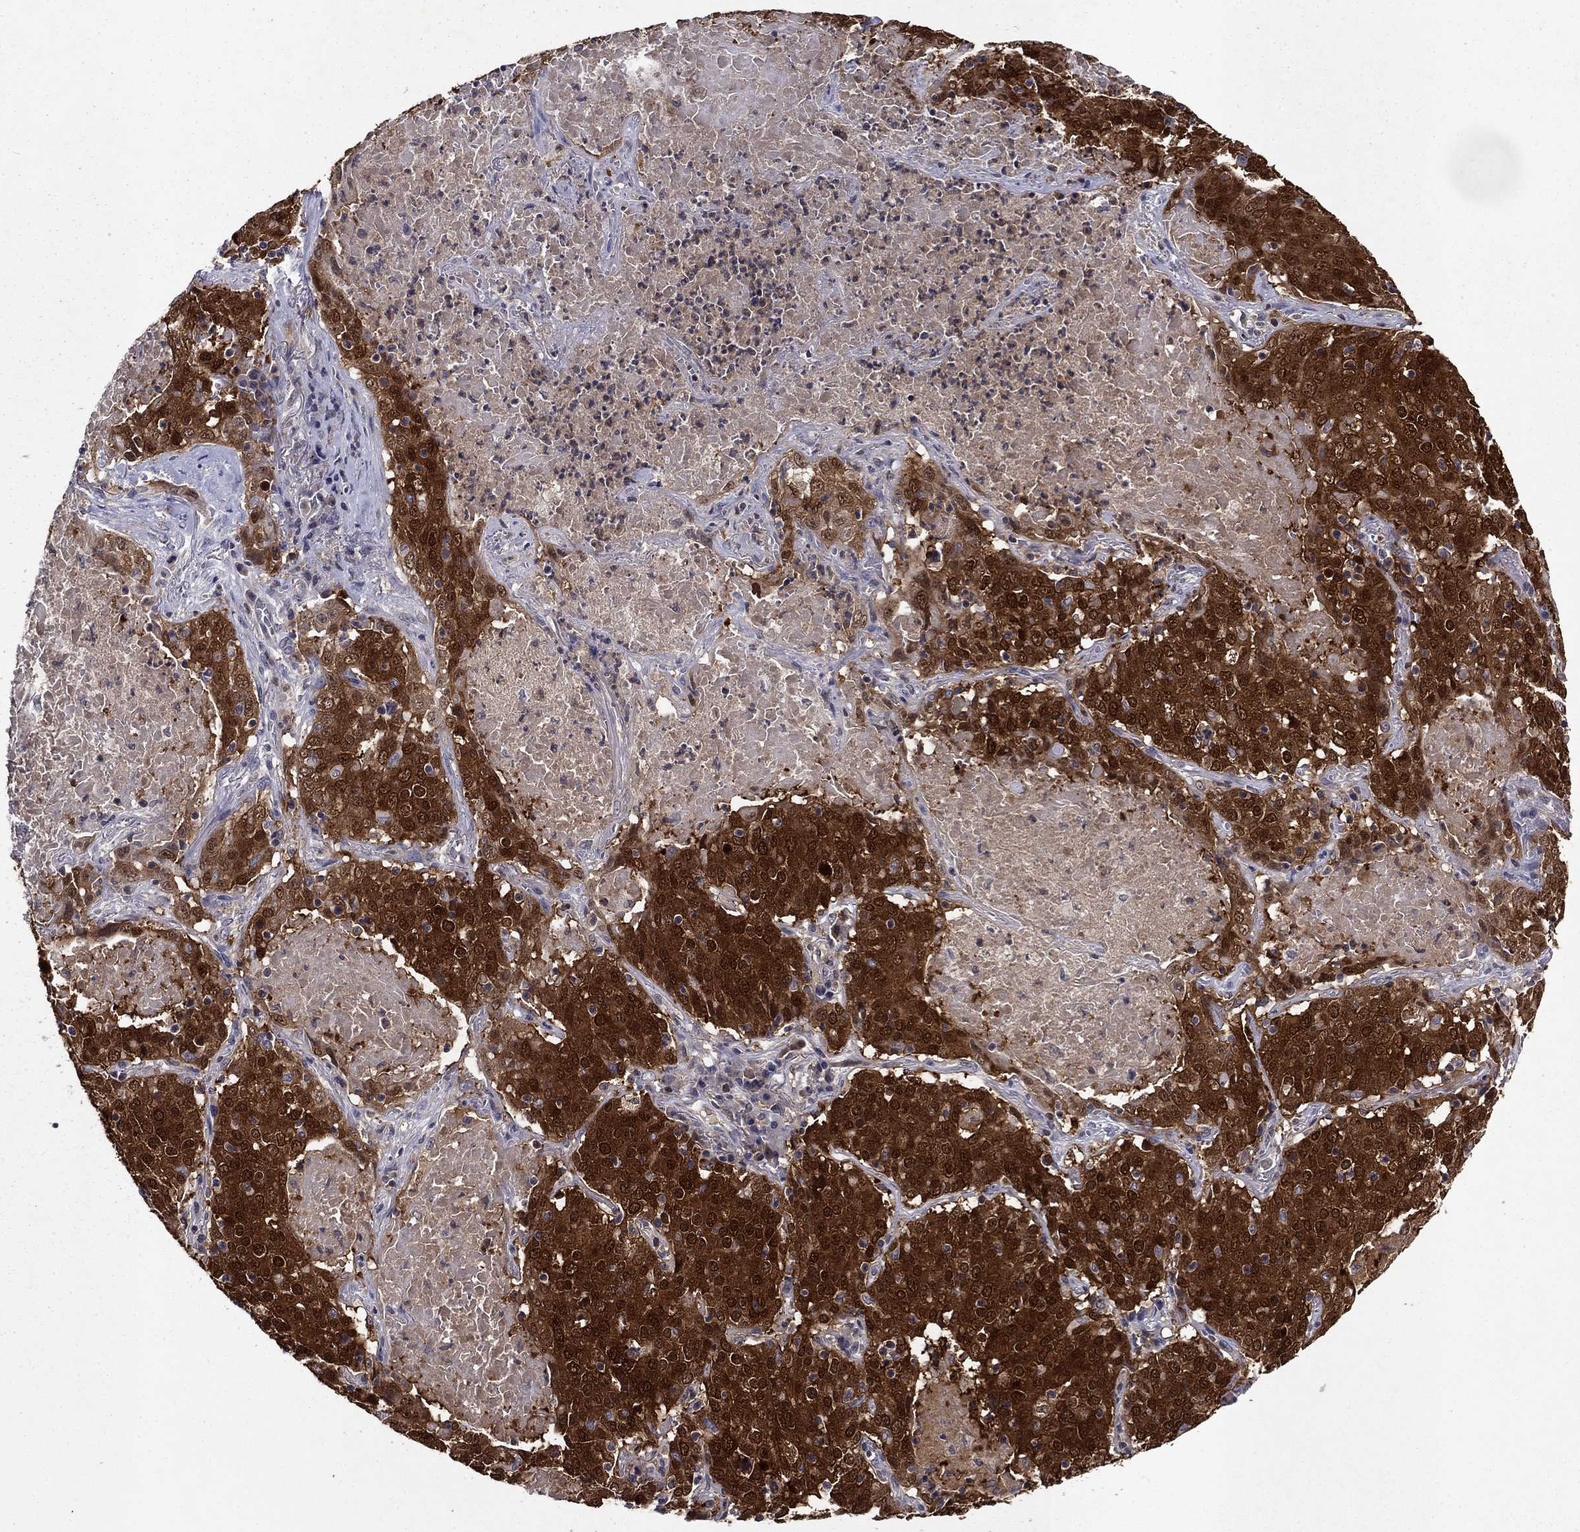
{"staining": {"intensity": "strong", "quantity": ">75%", "location": "cytoplasmic/membranous"}, "tissue": "lung cancer", "cell_type": "Tumor cells", "image_type": "cancer", "snomed": [{"axis": "morphology", "description": "Squamous cell carcinoma, NOS"}, {"axis": "topography", "description": "Lung"}], "caption": "The immunohistochemical stain highlights strong cytoplasmic/membranous positivity in tumor cells of lung cancer (squamous cell carcinoma) tissue.", "gene": "GLTP", "patient": {"sex": "male", "age": 82}}